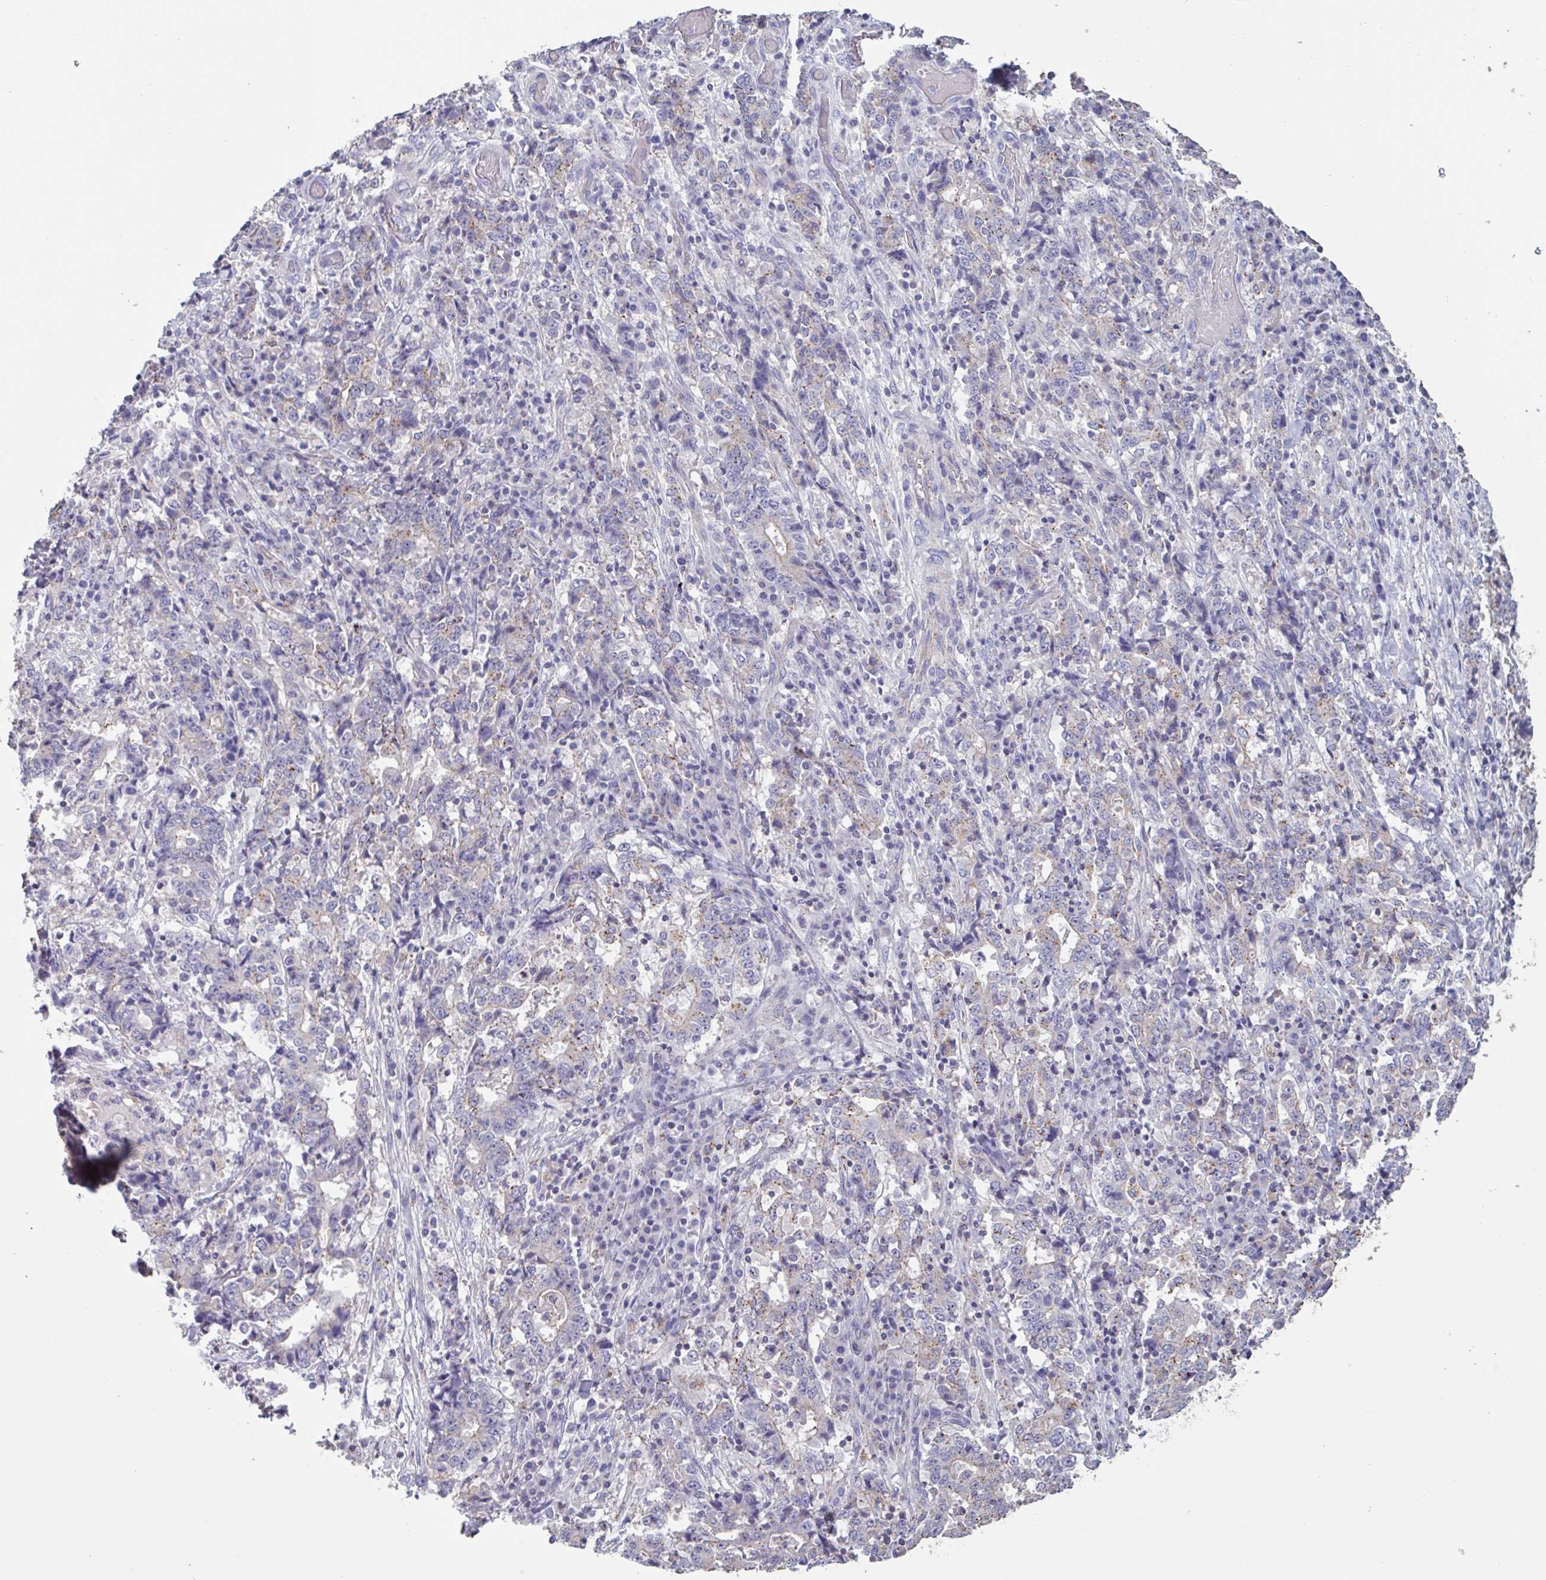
{"staining": {"intensity": "weak", "quantity": "<25%", "location": "cytoplasmic/membranous"}, "tissue": "stomach cancer", "cell_type": "Tumor cells", "image_type": "cancer", "snomed": [{"axis": "morphology", "description": "Normal tissue, NOS"}, {"axis": "morphology", "description": "Adenocarcinoma, NOS"}, {"axis": "topography", "description": "Stomach, upper"}, {"axis": "topography", "description": "Stomach"}], "caption": "High power microscopy image of an IHC micrograph of adenocarcinoma (stomach), revealing no significant expression in tumor cells.", "gene": "CHMP5", "patient": {"sex": "male", "age": 59}}